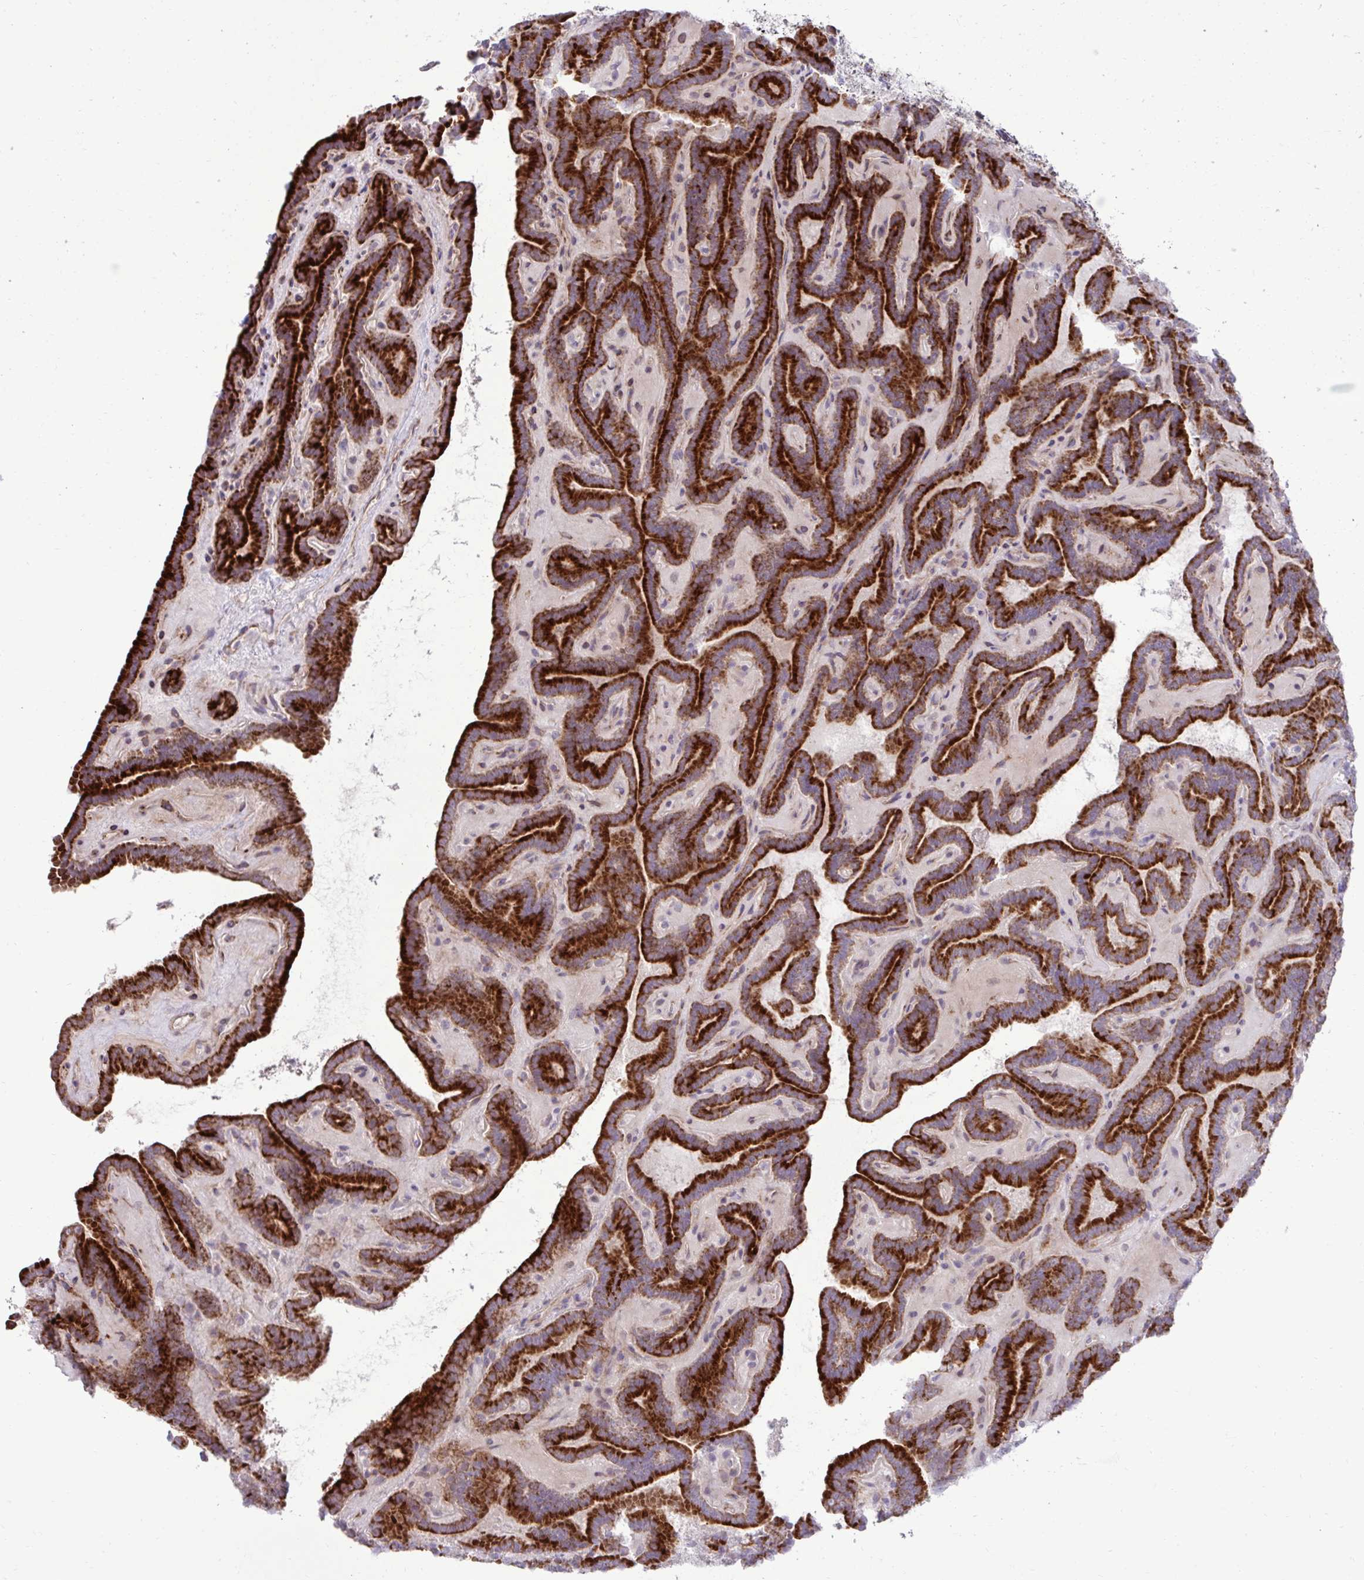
{"staining": {"intensity": "strong", "quantity": ">75%", "location": "cytoplasmic/membranous"}, "tissue": "thyroid cancer", "cell_type": "Tumor cells", "image_type": "cancer", "snomed": [{"axis": "morphology", "description": "Papillary adenocarcinoma, NOS"}, {"axis": "topography", "description": "Thyroid gland"}], "caption": "Strong cytoplasmic/membranous expression for a protein is seen in approximately >75% of tumor cells of thyroid cancer (papillary adenocarcinoma) using IHC.", "gene": "LIMS1", "patient": {"sex": "female", "age": 21}}